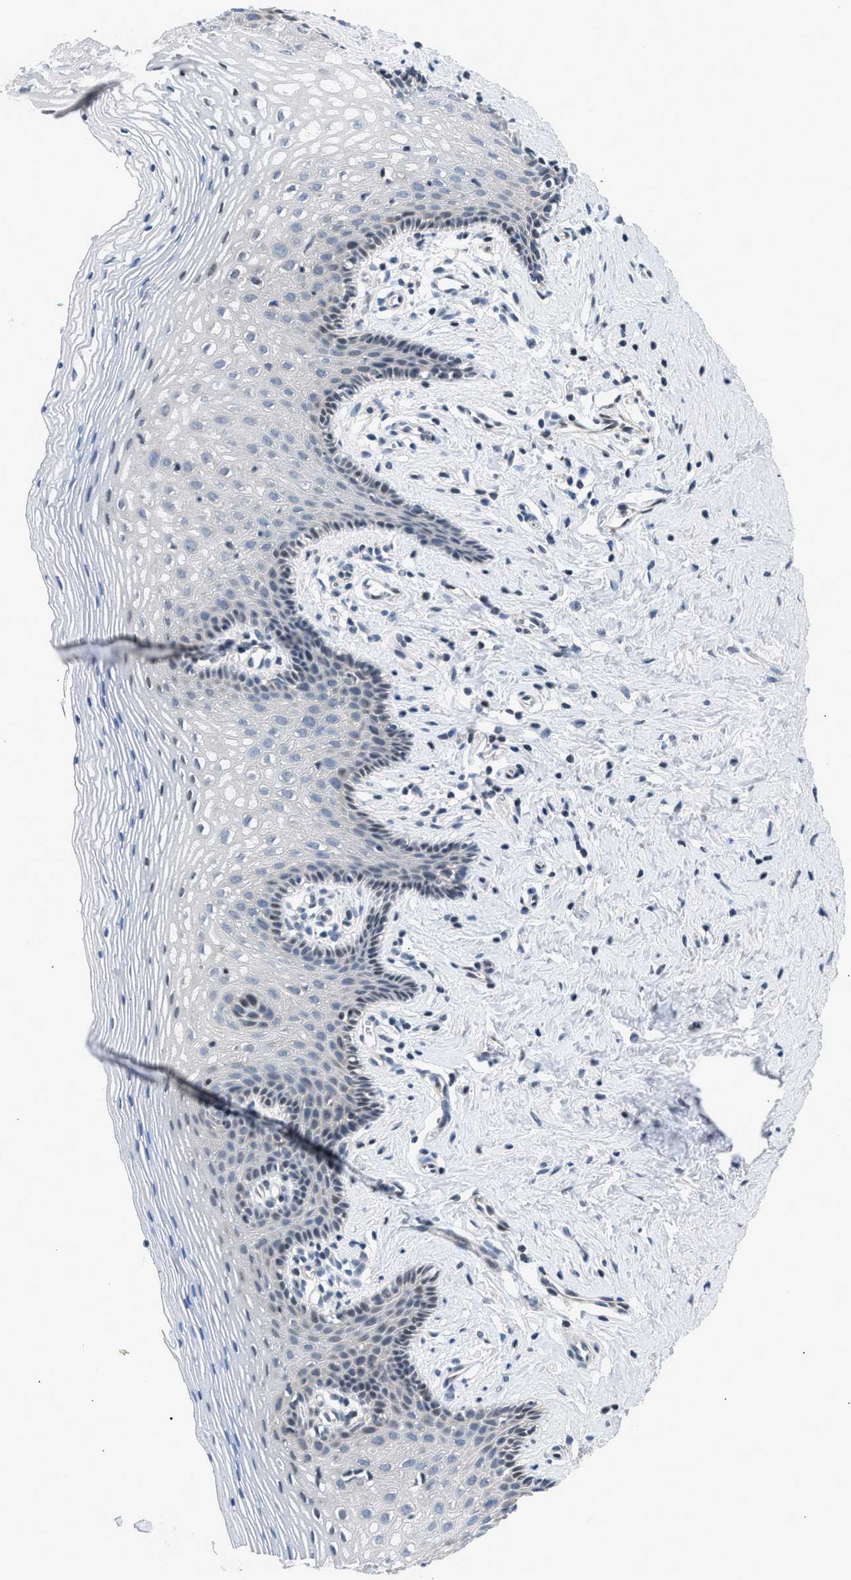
{"staining": {"intensity": "weak", "quantity": "<25%", "location": "nuclear"}, "tissue": "vagina", "cell_type": "Squamous epithelial cells", "image_type": "normal", "snomed": [{"axis": "morphology", "description": "Normal tissue, NOS"}, {"axis": "topography", "description": "Vagina"}], "caption": "Photomicrograph shows no significant protein expression in squamous epithelial cells of benign vagina. The staining is performed using DAB brown chromogen with nuclei counter-stained in using hematoxylin.", "gene": "OLIG3", "patient": {"sex": "female", "age": 32}}